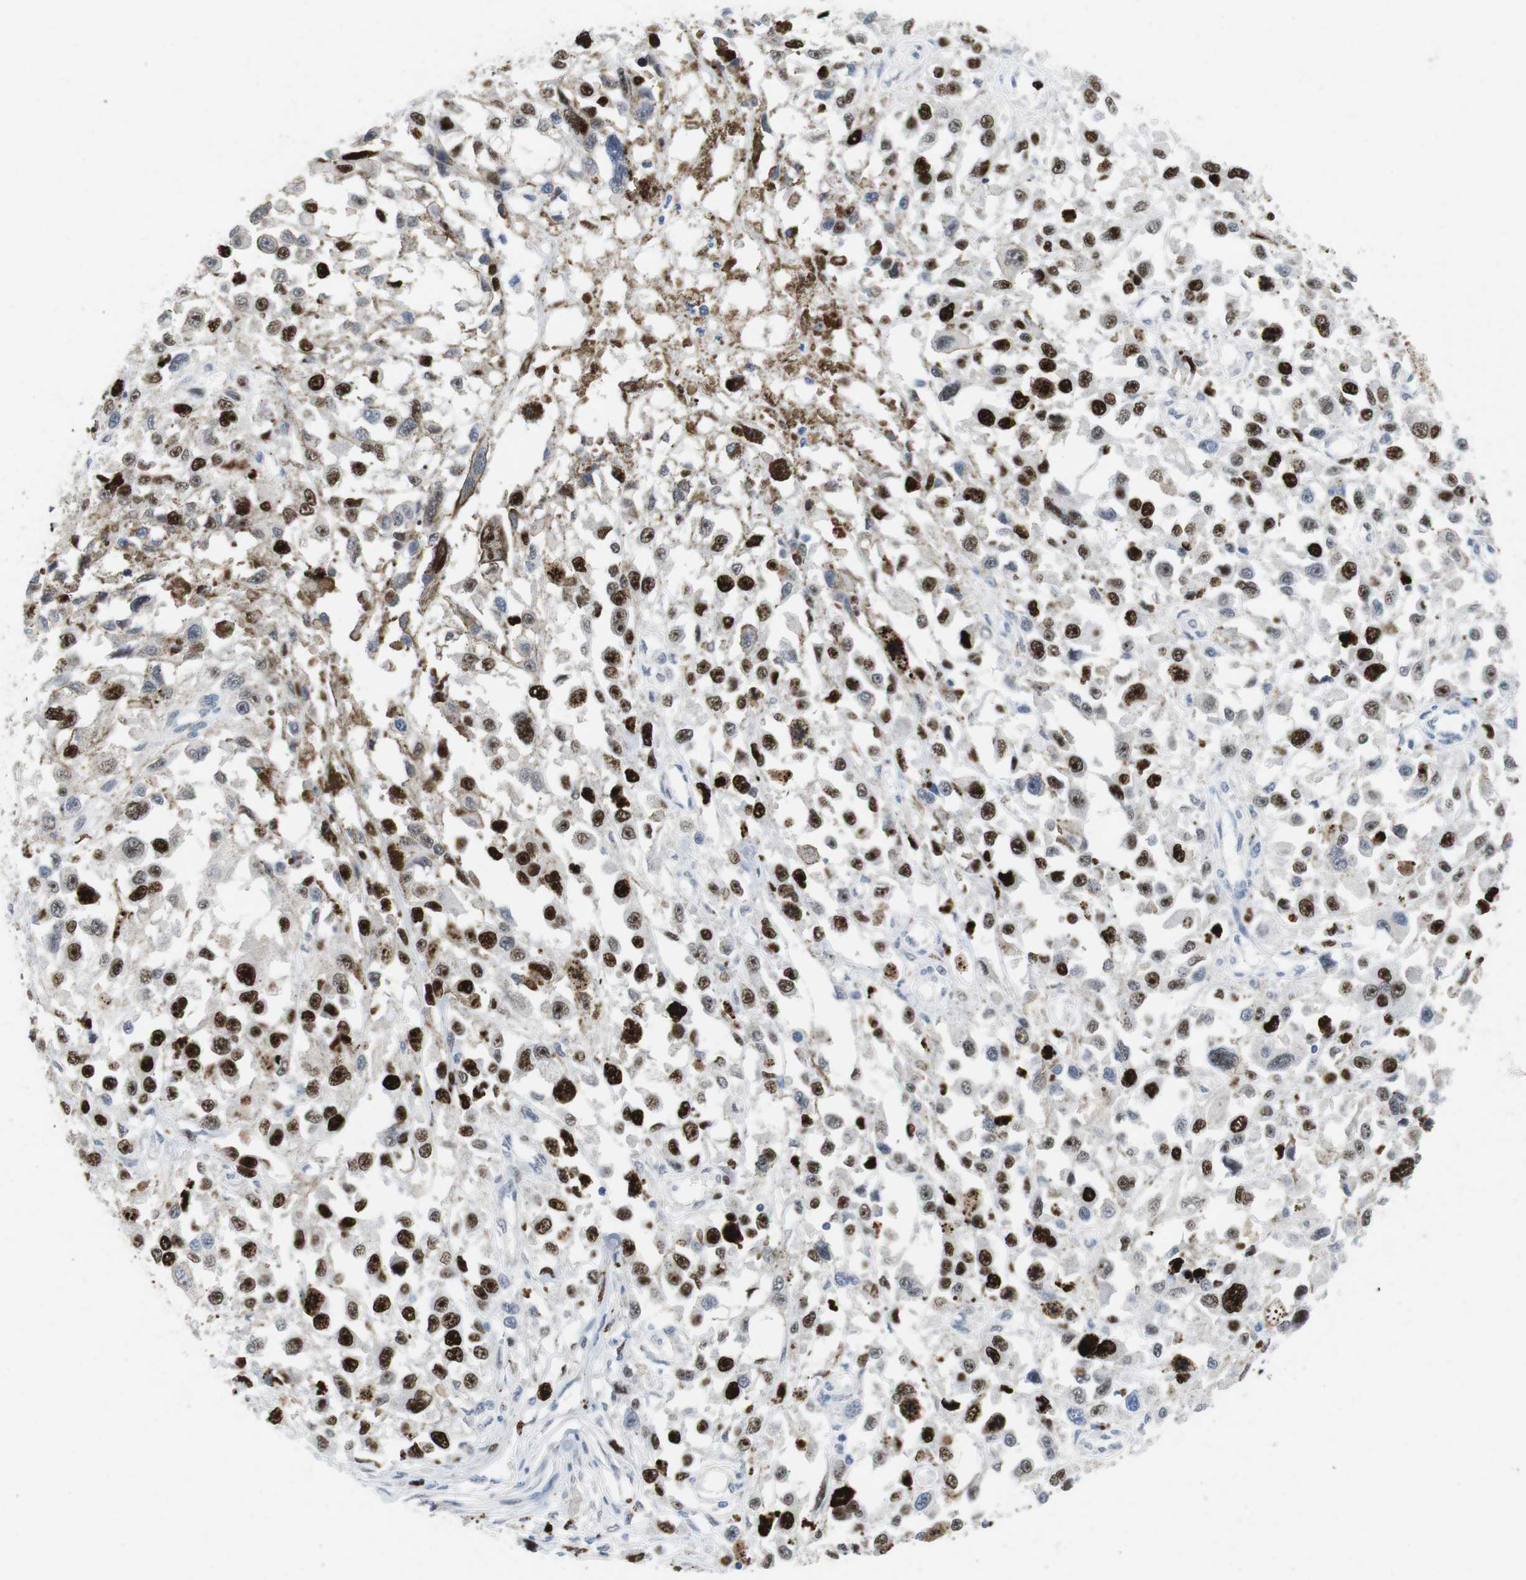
{"staining": {"intensity": "strong", "quantity": "25%-75%", "location": "nuclear"}, "tissue": "melanoma", "cell_type": "Tumor cells", "image_type": "cancer", "snomed": [{"axis": "morphology", "description": "Malignant melanoma, Metastatic site"}, {"axis": "topography", "description": "Lymph node"}], "caption": "This image demonstrates immunohistochemistry (IHC) staining of melanoma, with high strong nuclear expression in approximately 25%-75% of tumor cells.", "gene": "KPNA2", "patient": {"sex": "male", "age": 59}}